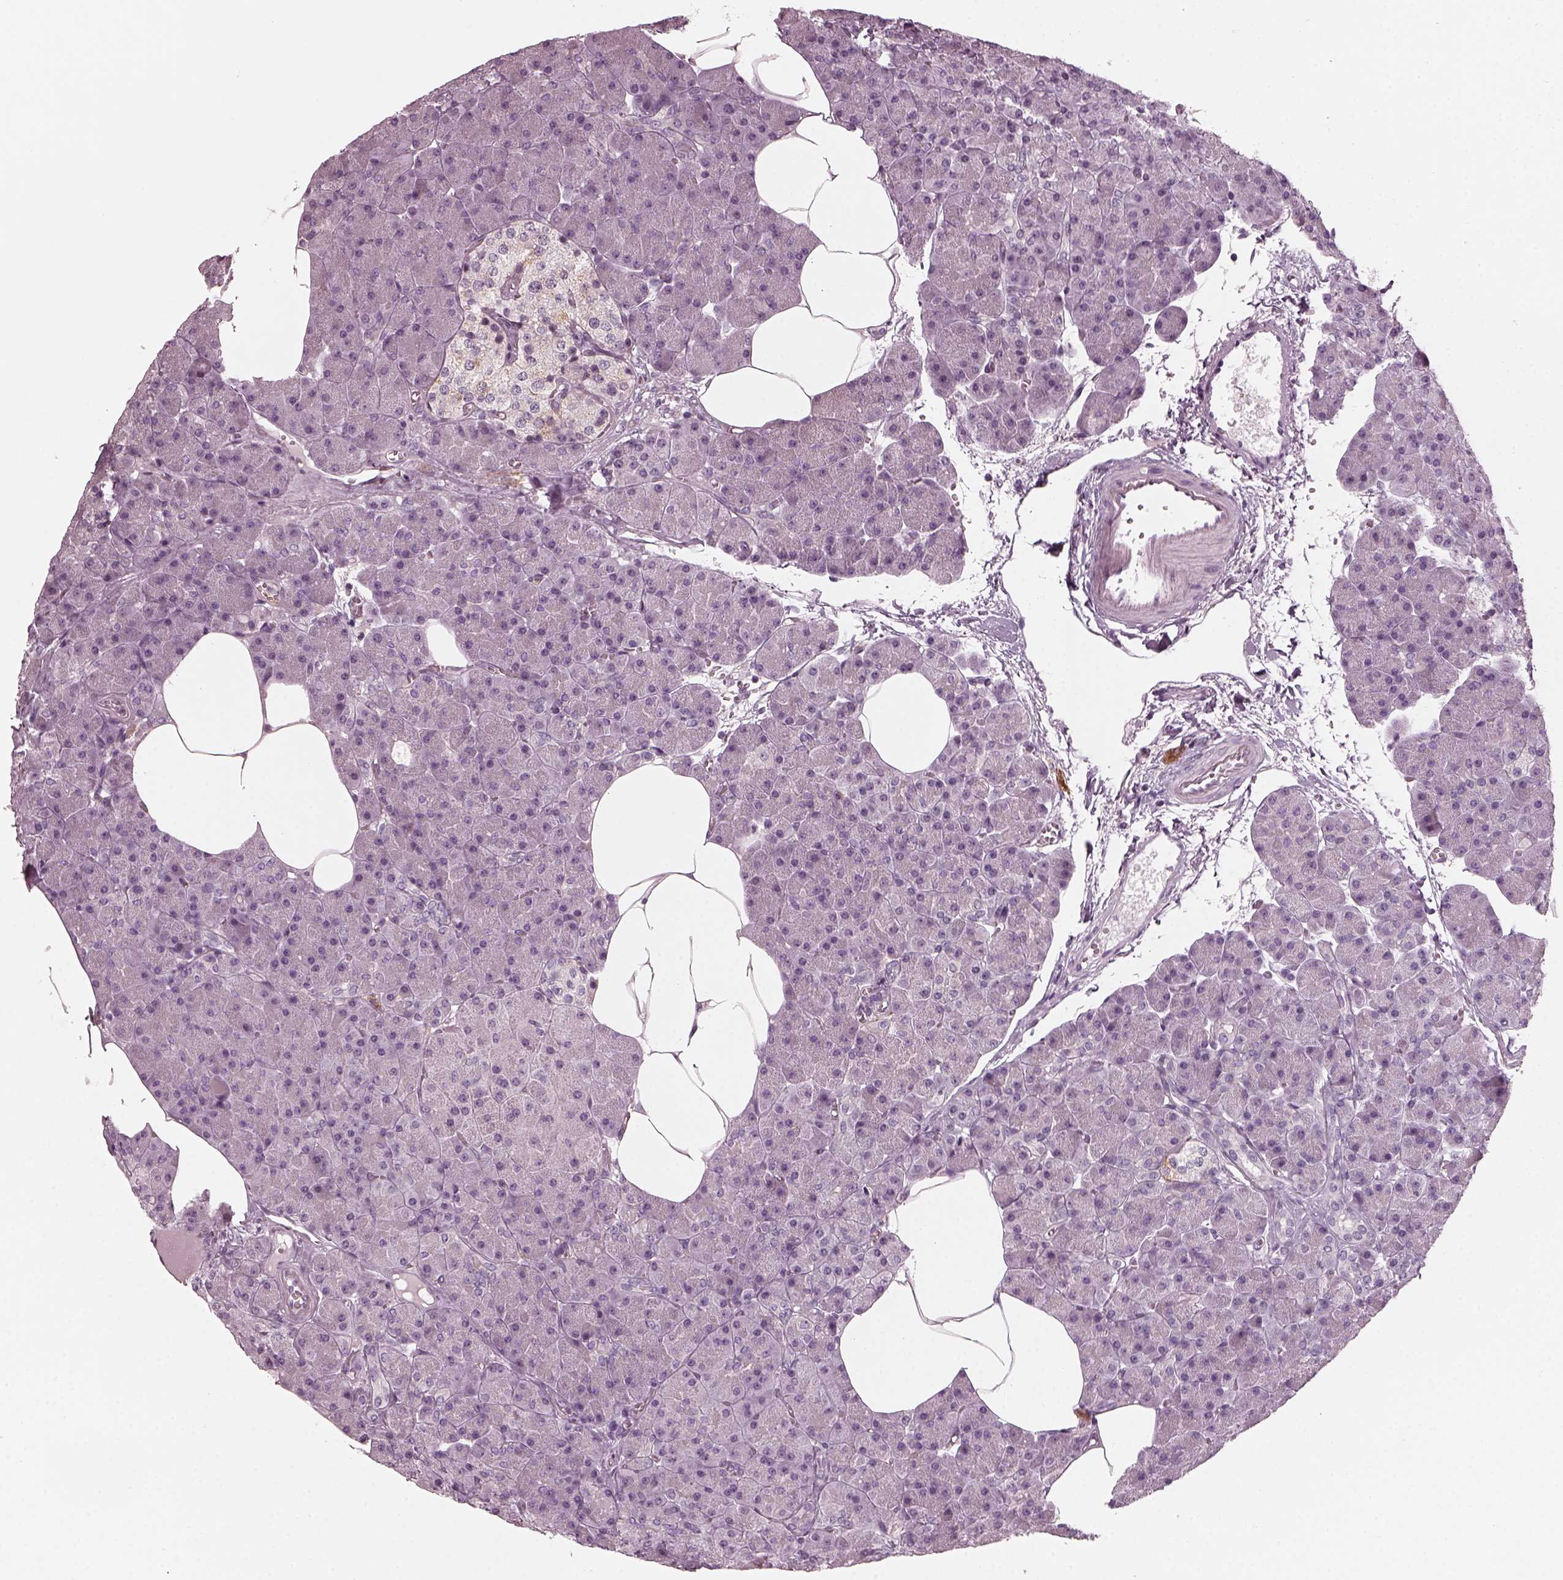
{"staining": {"intensity": "negative", "quantity": "none", "location": "none"}, "tissue": "pancreas", "cell_type": "Exocrine glandular cells", "image_type": "normal", "snomed": [{"axis": "morphology", "description": "Normal tissue, NOS"}, {"axis": "topography", "description": "Pancreas"}], "caption": "This histopathology image is of unremarkable pancreas stained with immunohistochemistry to label a protein in brown with the nuclei are counter-stained blue. There is no staining in exocrine glandular cells.", "gene": "CHIT1", "patient": {"sex": "female", "age": 45}}